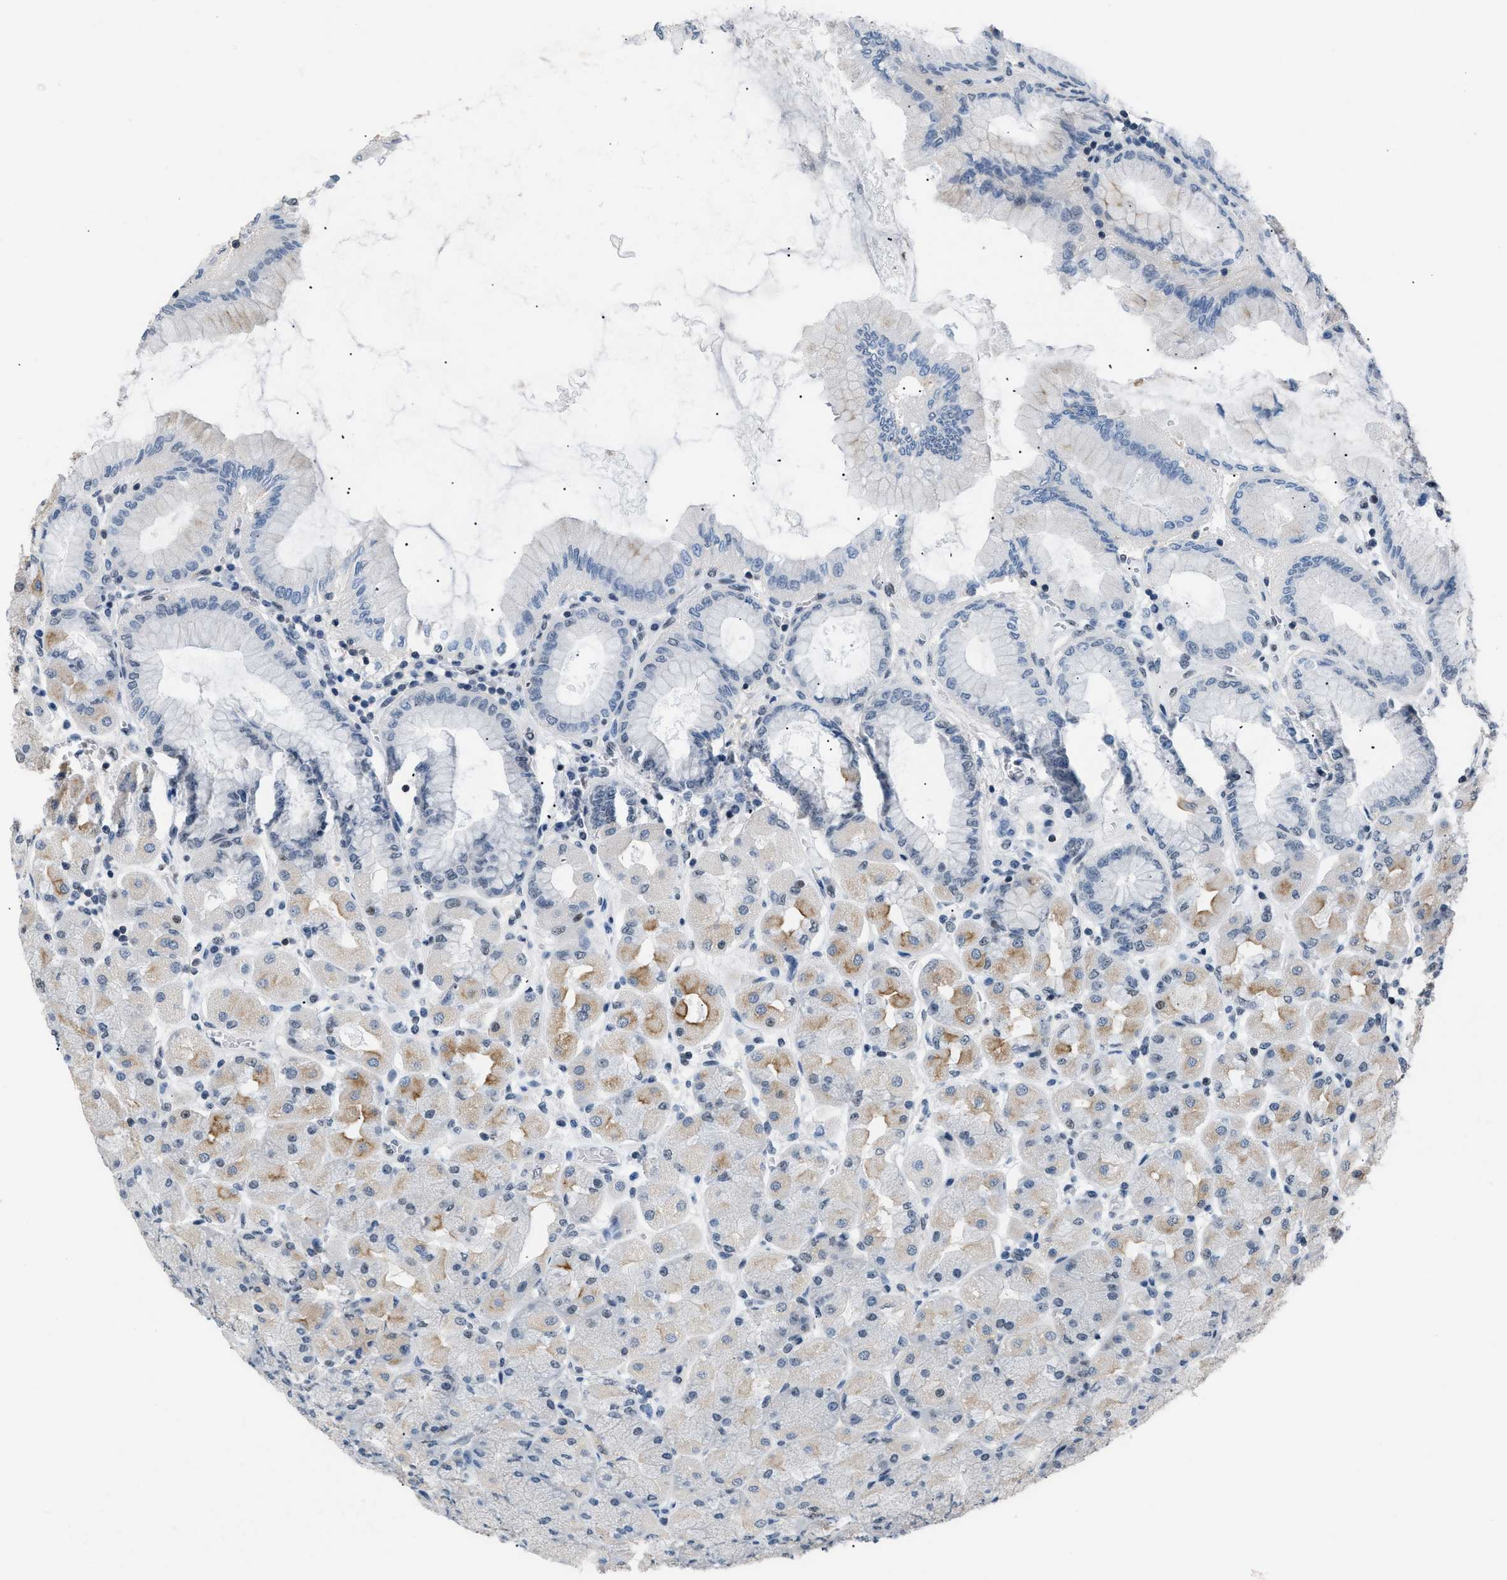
{"staining": {"intensity": "moderate", "quantity": "<25%", "location": "cytoplasmic/membranous"}, "tissue": "stomach", "cell_type": "Glandular cells", "image_type": "normal", "snomed": [{"axis": "morphology", "description": "Normal tissue, NOS"}, {"axis": "topography", "description": "Stomach, upper"}], "caption": "Unremarkable stomach reveals moderate cytoplasmic/membranous staining in approximately <25% of glandular cells, visualized by immunohistochemistry.", "gene": "KCNC3", "patient": {"sex": "female", "age": 56}}